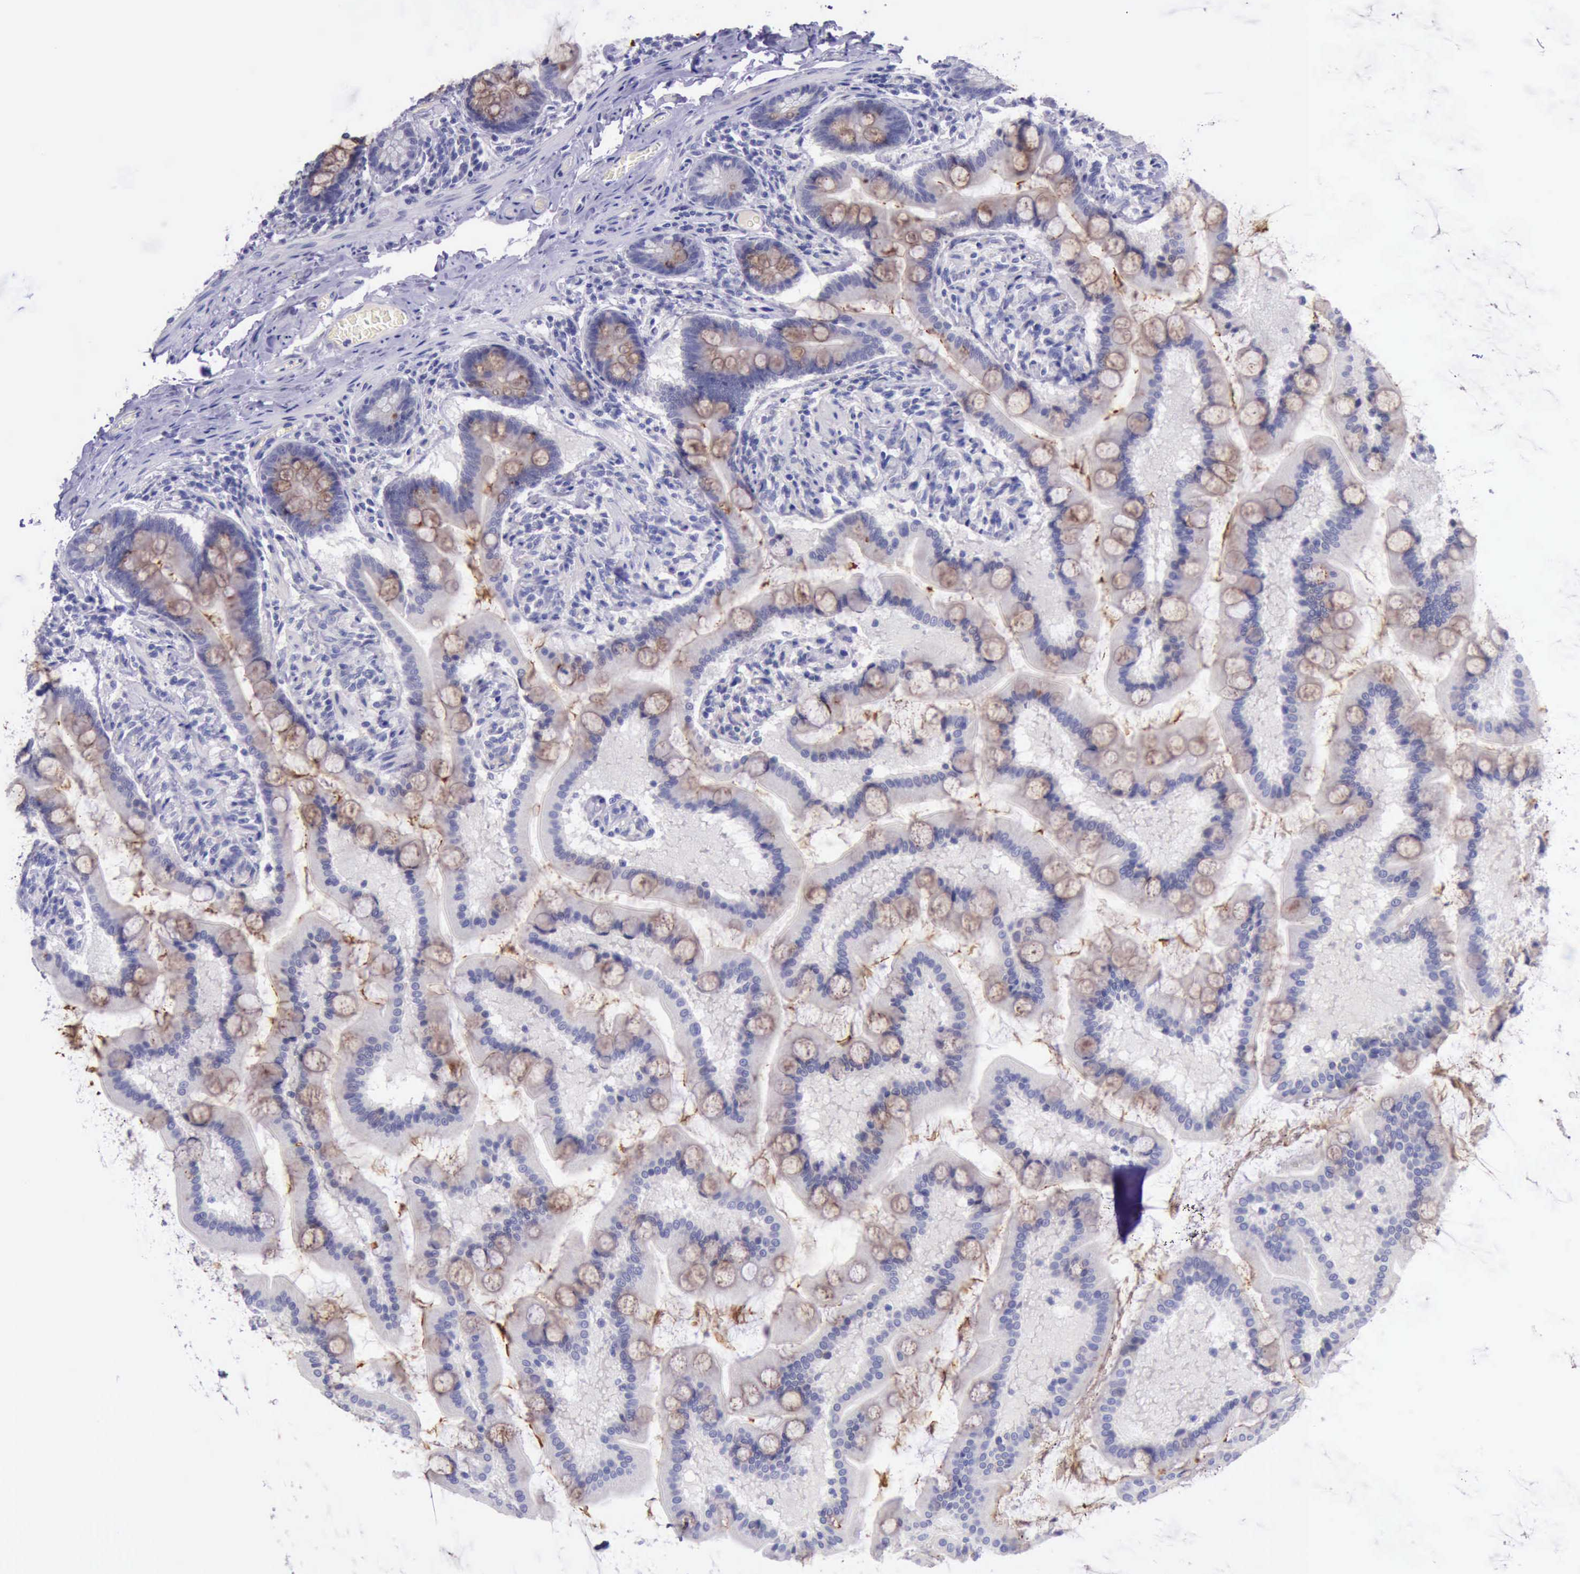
{"staining": {"intensity": "weak", "quantity": "25%-75%", "location": "cytoplasmic/membranous"}, "tissue": "small intestine", "cell_type": "Glandular cells", "image_type": "normal", "snomed": [{"axis": "morphology", "description": "Normal tissue, NOS"}, {"axis": "topography", "description": "Small intestine"}], "caption": "This micrograph shows normal small intestine stained with IHC to label a protein in brown. The cytoplasmic/membranous of glandular cells show weak positivity for the protein. Nuclei are counter-stained blue.", "gene": "LRFN5", "patient": {"sex": "male", "age": 41}}